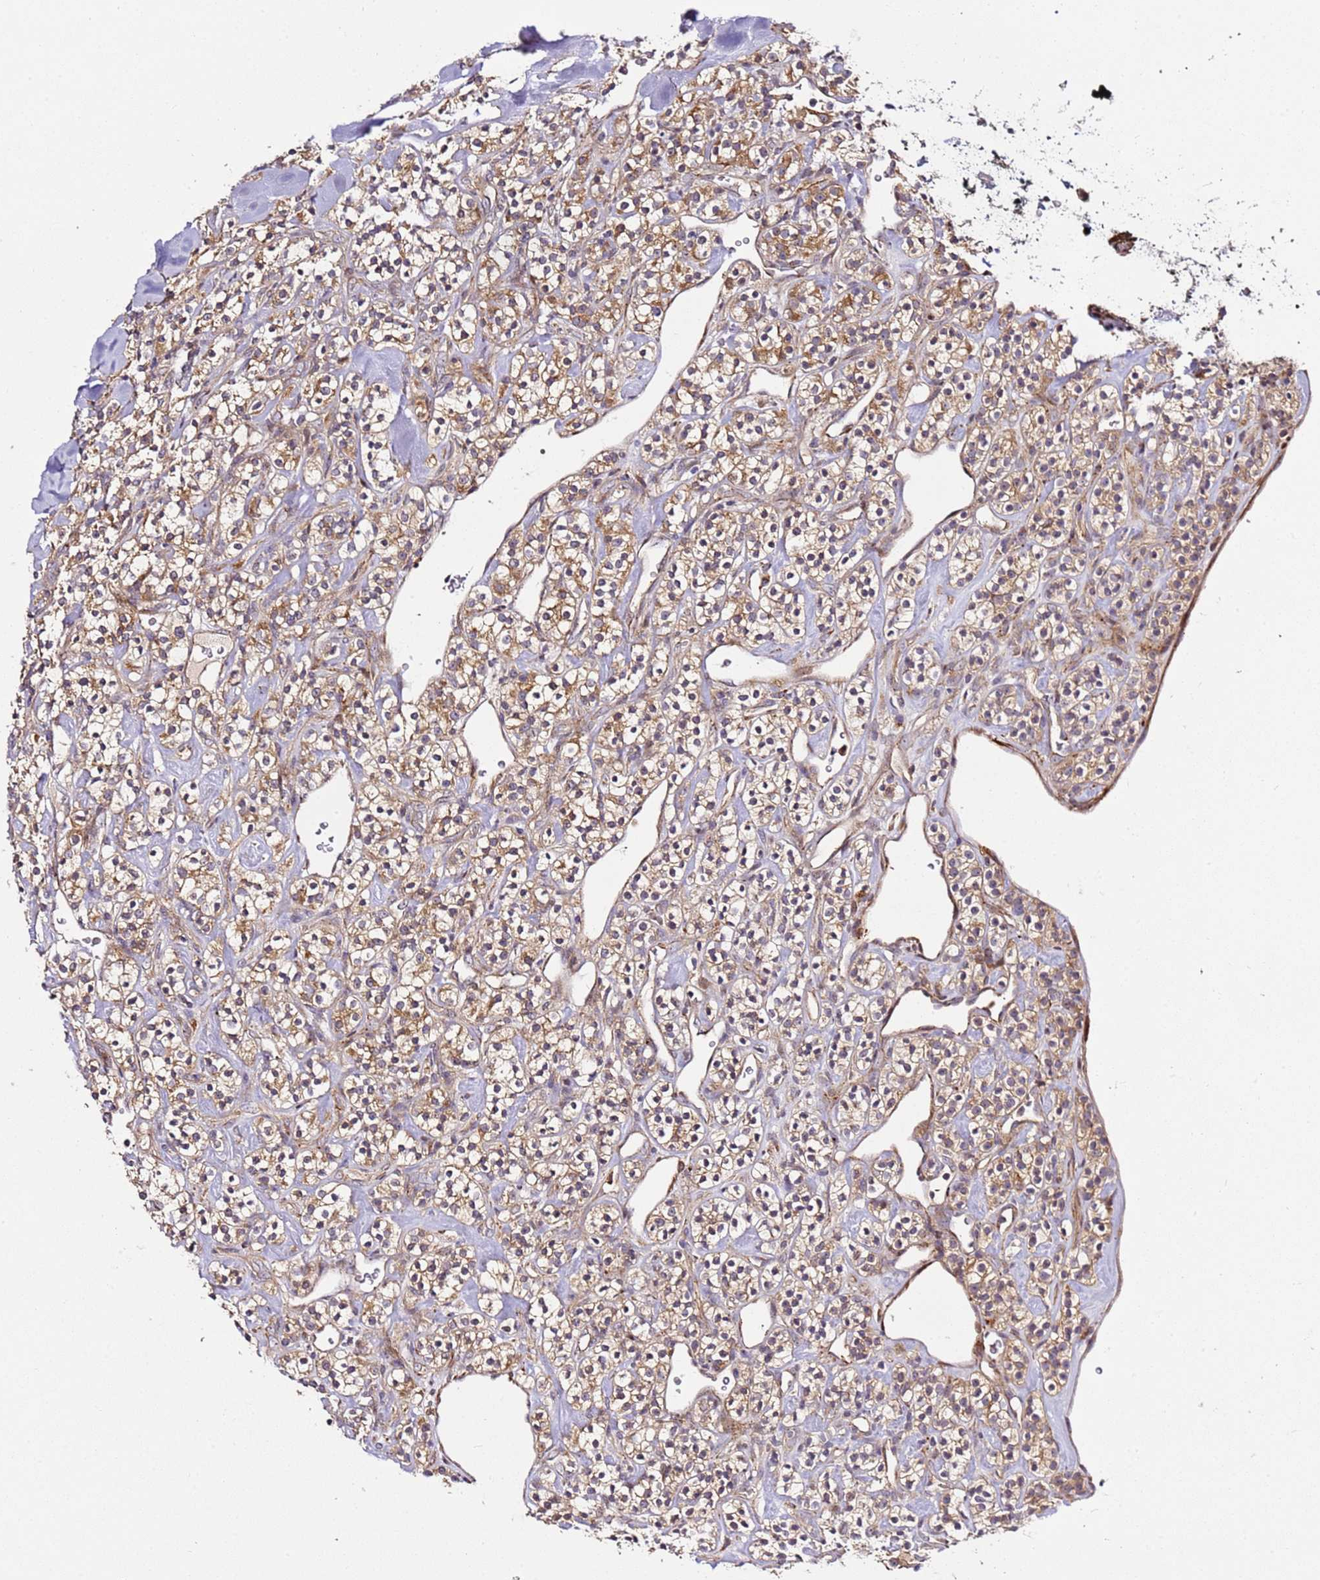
{"staining": {"intensity": "moderate", "quantity": ">75%", "location": "cytoplasmic/membranous"}, "tissue": "renal cancer", "cell_type": "Tumor cells", "image_type": "cancer", "snomed": [{"axis": "morphology", "description": "Adenocarcinoma, NOS"}, {"axis": "topography", "description": "Kidney"}], "caption": "The micrograph demonstrates staining of renal cancer, revealing moderate cytoplasmic/membranous protein expression (brown color) within tumor cells.", "gene": "PVRIG", "patient": {"sex": "male", "age": 77}}